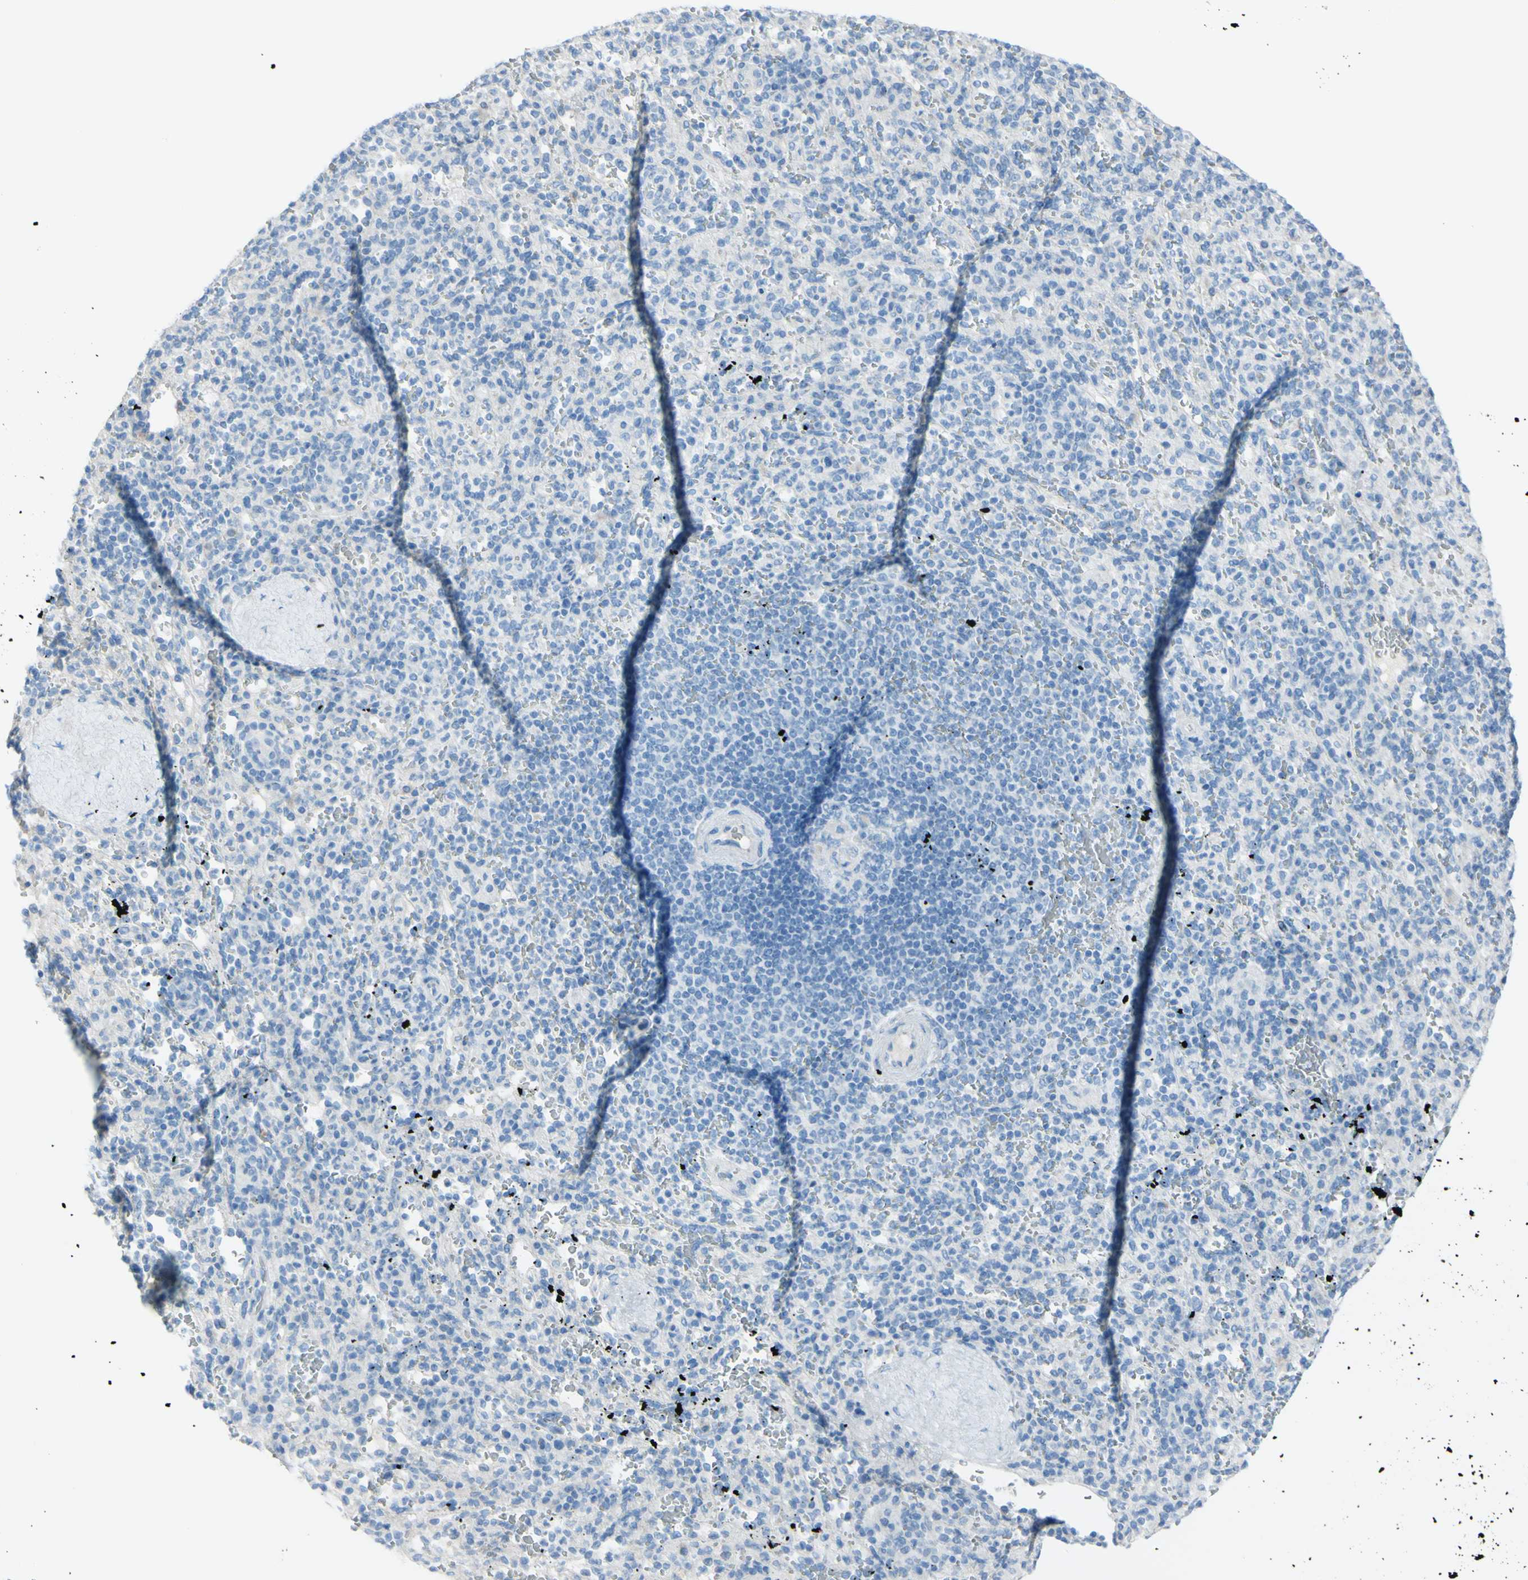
{"staining": {"intensity": "negative", "quantity": "none", "location": "none"}, "tissue": "spleen", "cell_type": "Cells in red pulp", "image_type": "normal", "snomed": [{"axis": "morphology", "description": "Normal tissue, NOS"}, {"axis": "topography", "description": "Spleen"}], "caption": "Immunohistochemical staining of normal spleen exhibits no significant positivity in cells in red pulp.", "gene": "TFPI2", "patient": {"sex": "male", "age": 36}}